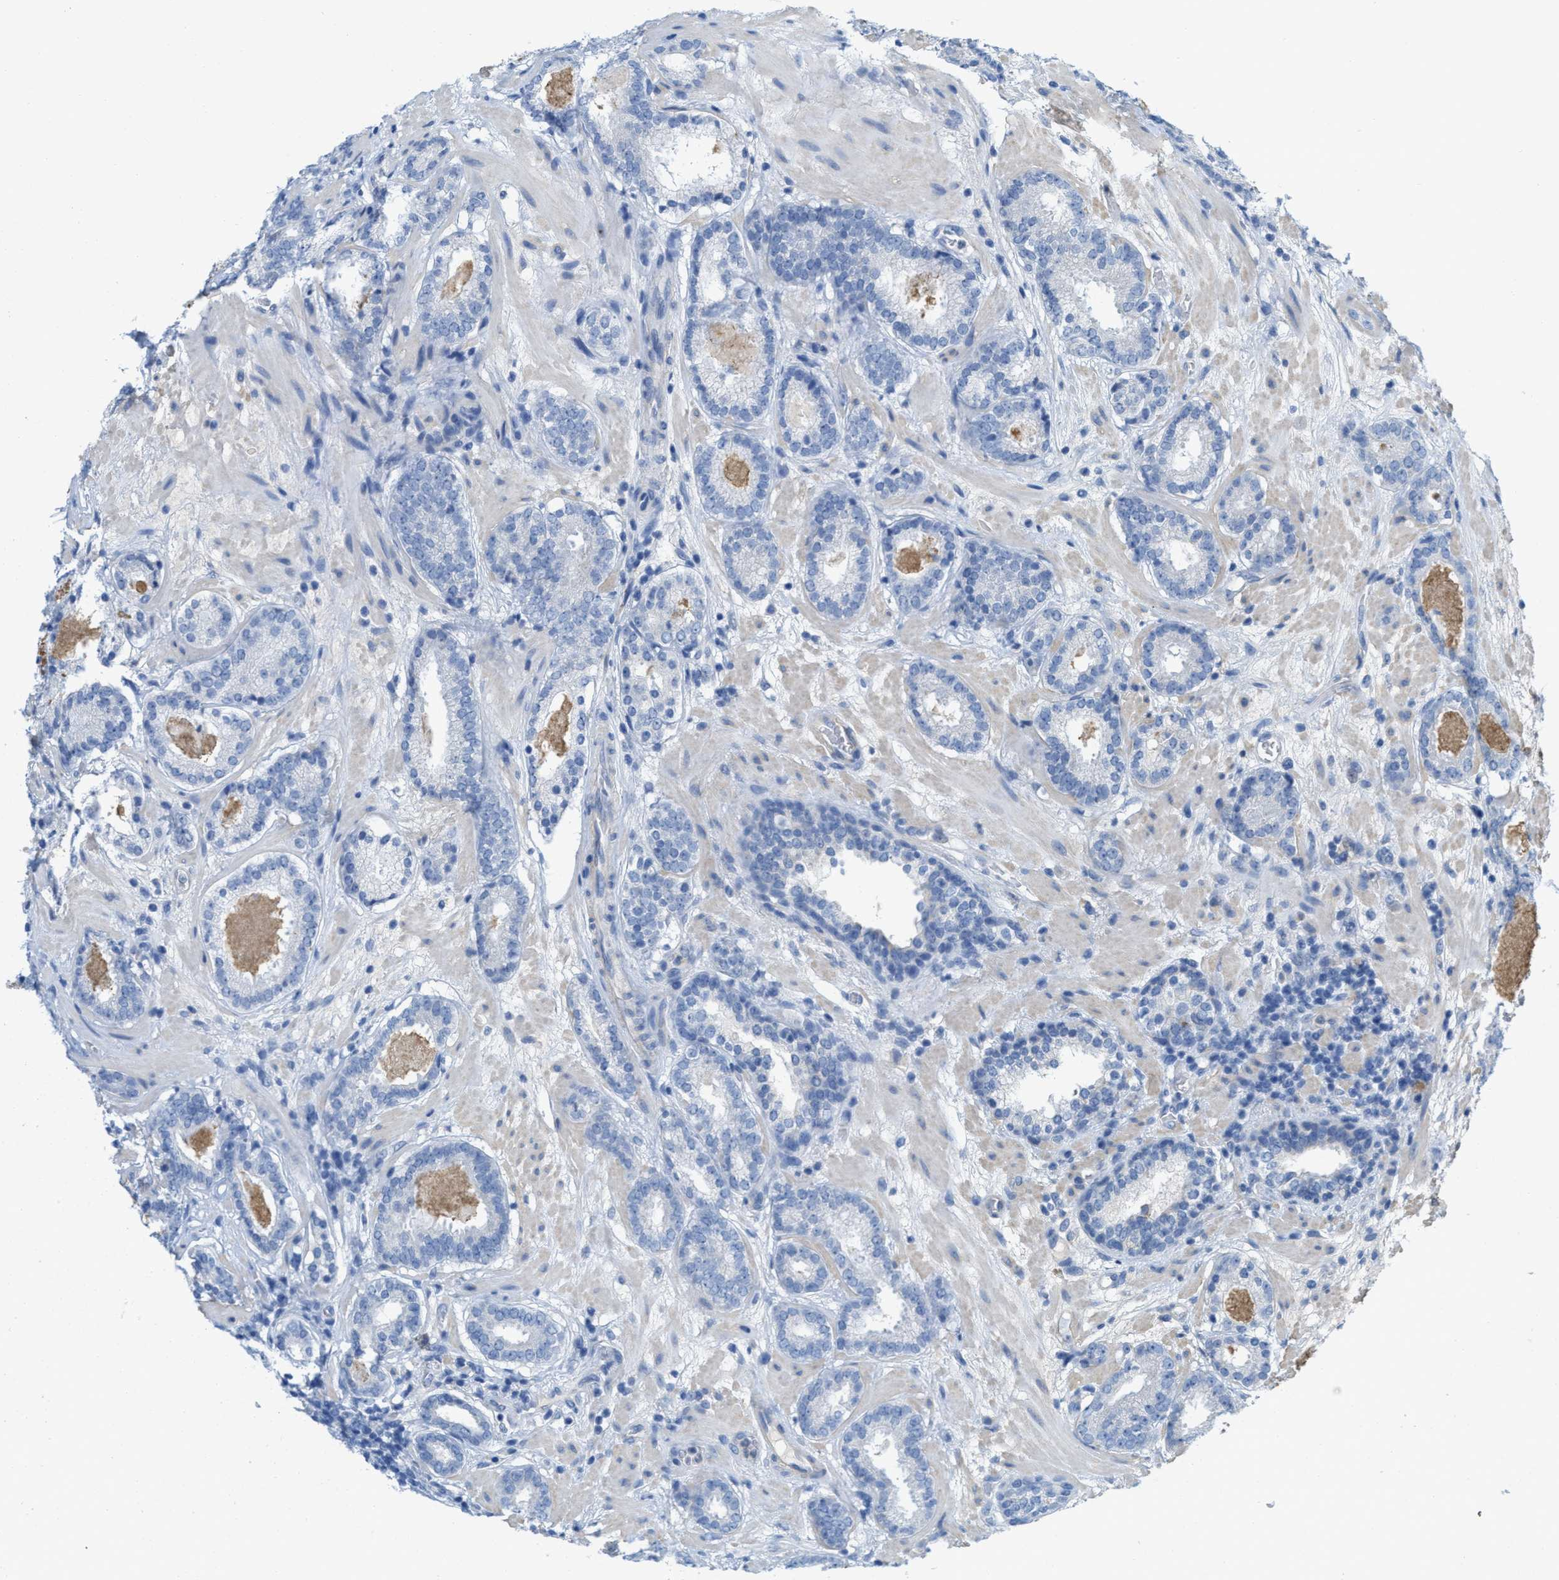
{"staining": {"intensity": "negative", "quantity": "none", "location": "none"}, "tissue": "prostate cancer", "cell_type": "Tumor cells", "image_type": "cancer", "snomed": [{"axis": "morphology", "description": "Adenocarcinoma, Low grade"}, {"axis": "topography", "description": "Prostate"}], "caption": "Tumor cells are negative for brown protein staining in adenocarcinoma (low-grade) (prostate).", "gene": "CPA2", "patient": {"sex": "male", "age": 69}}